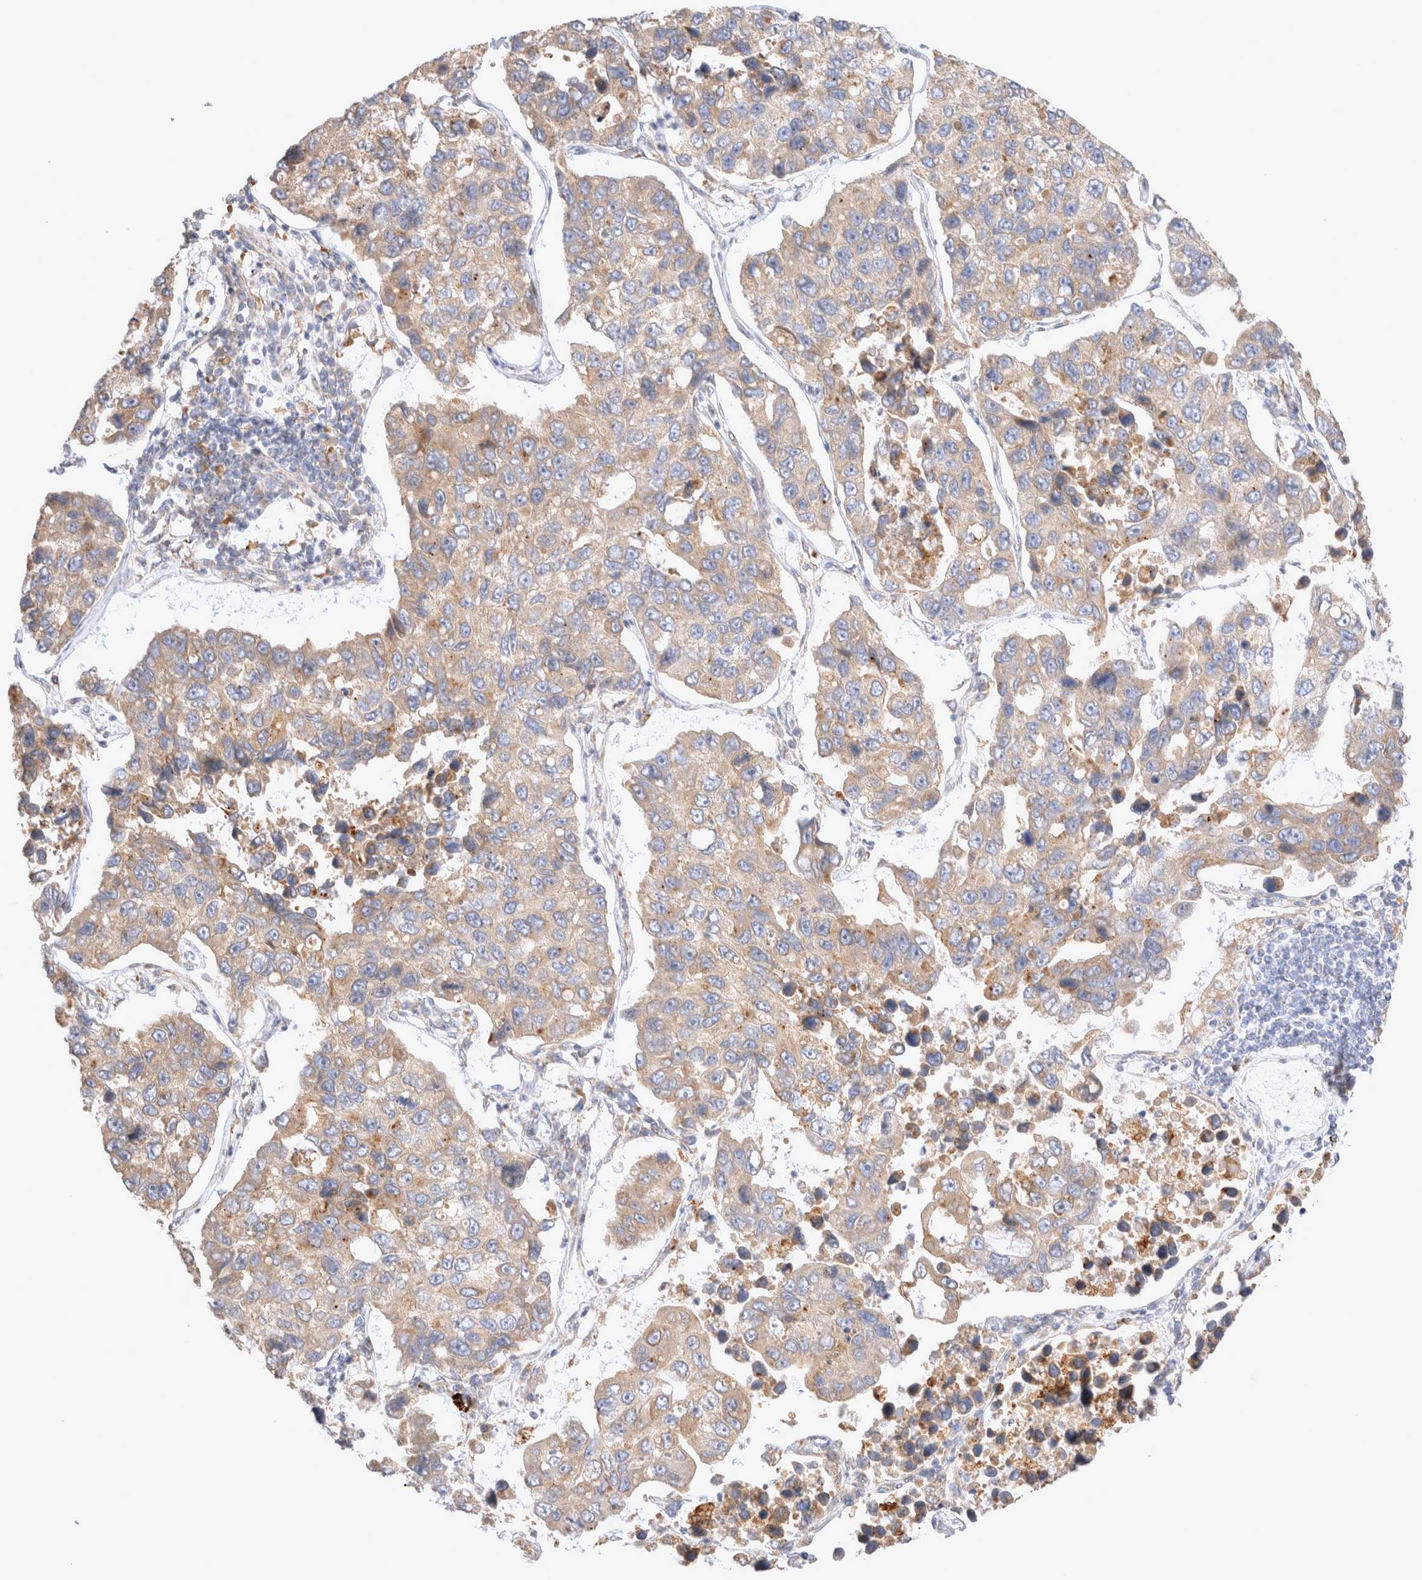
{"staining": {"intensity": "weak", "quantity": ">75%", "location": "cytoplasmic/membranous"}, "tissue": "lung cancer", "cell_type": "Tumor cells", "image_type": "cancer", "snomed": [{"axis": "morphology", "description": "Adenocarcinoma, NOS"}, {"axis": "topography", "description": "Lung"}], "caption": "Human adenocarcinoma (lung) stained for a protein (brown) shows weak cytoplasmic/membranous positive staining in about >75% of tumor cells.", "gene": "NPC1", "patient": {"sex": "male", "age": 64}}